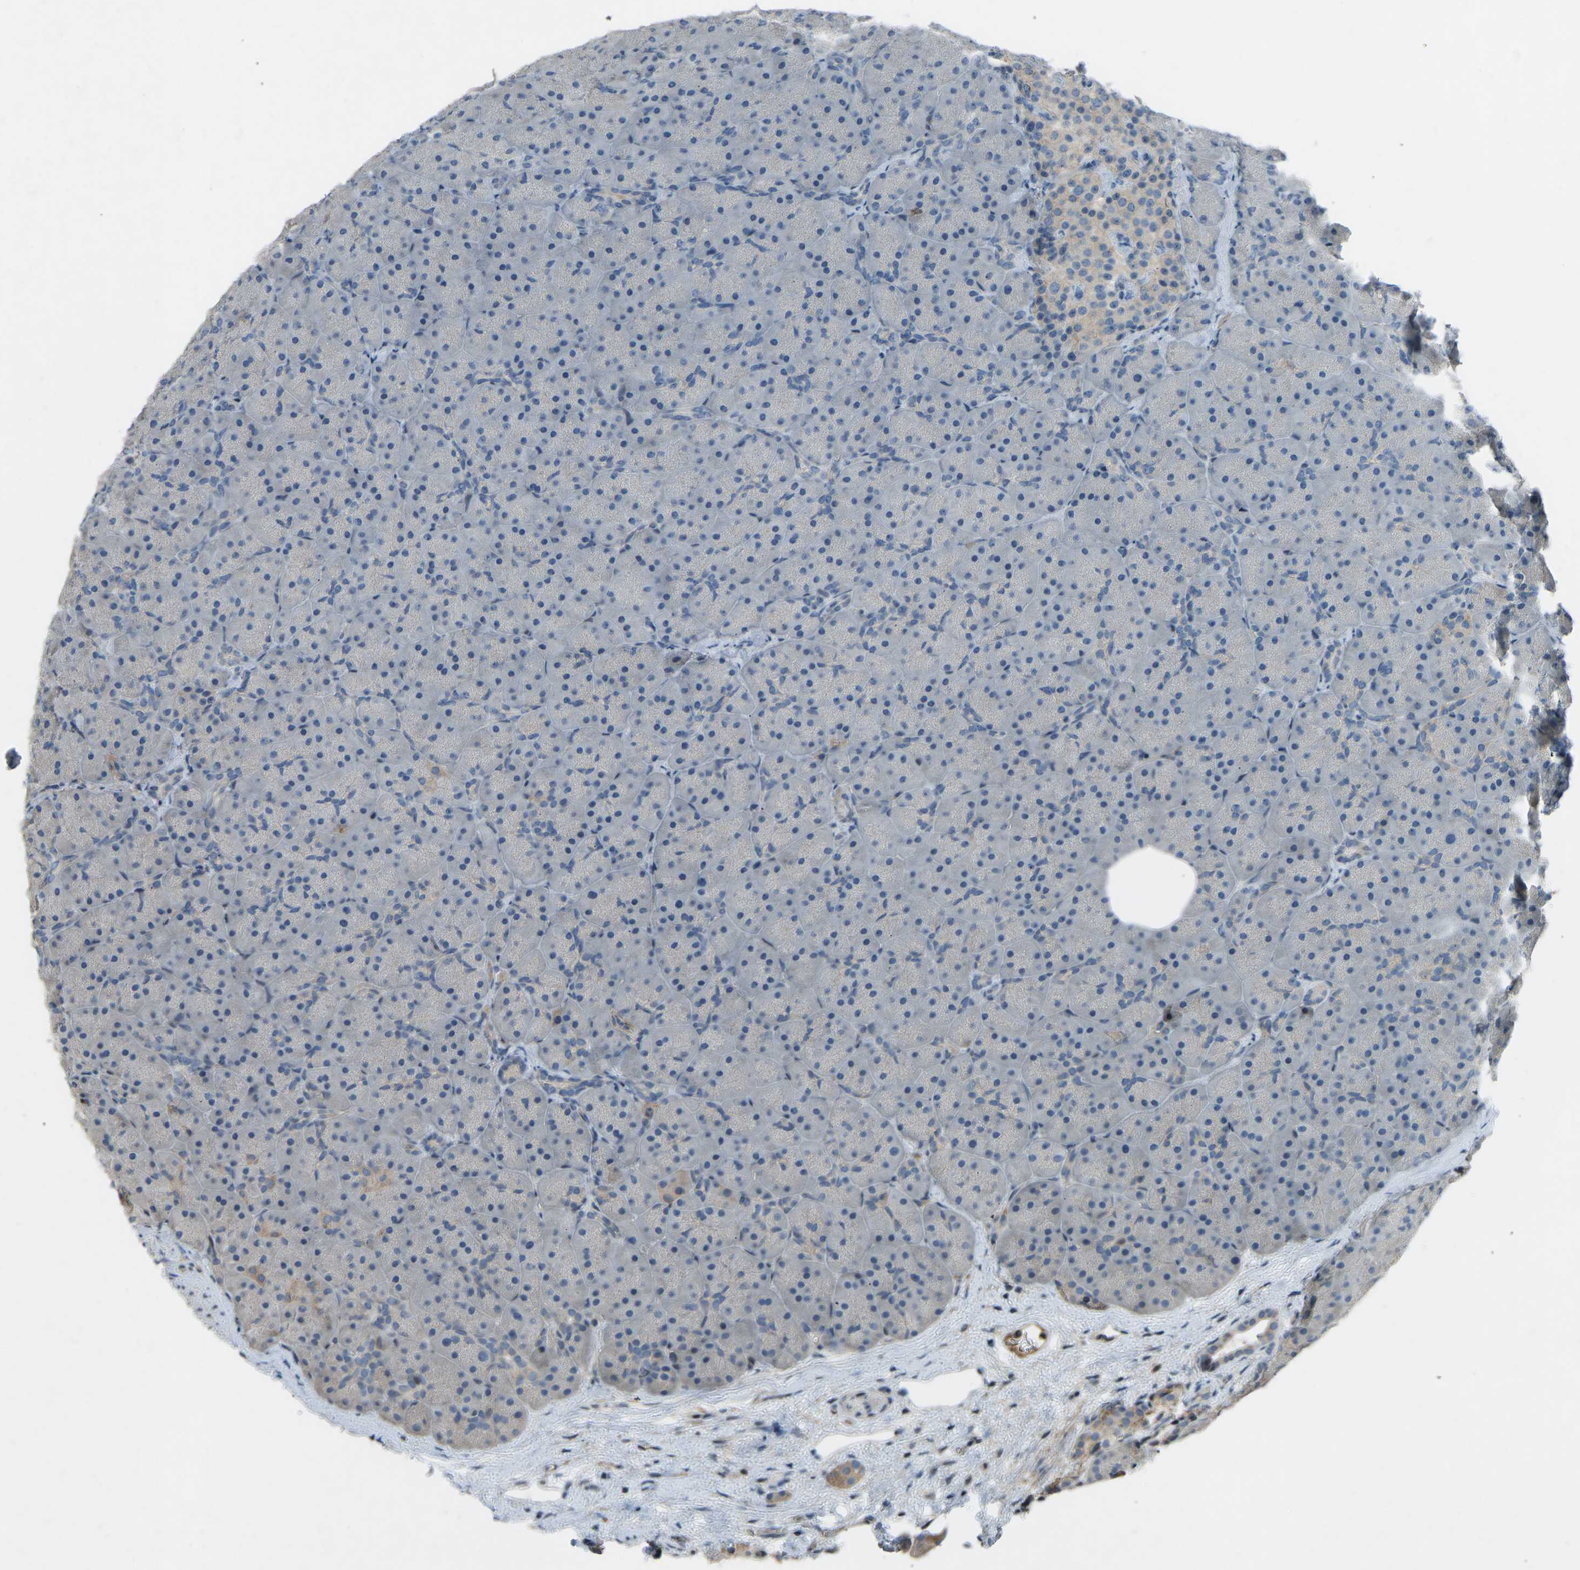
{"staining": {"intensity": "negative", "quantity": "none", "location": "none"}, "tissue": "pancreas", "cell_type": "Exocrine glandular cells", "image_type": "normal", "snomed": [{"axis": "morphology", "description": "Normal tissue, NOS"}, {"axis": "topography", "description": "Pancreas"}], "caption": "The IHC histopathology image has no significant expression in exocrine glandular cells of pancreas.", "gene": "FBLN2", "patient": {"sex": "male", "age": 66}}